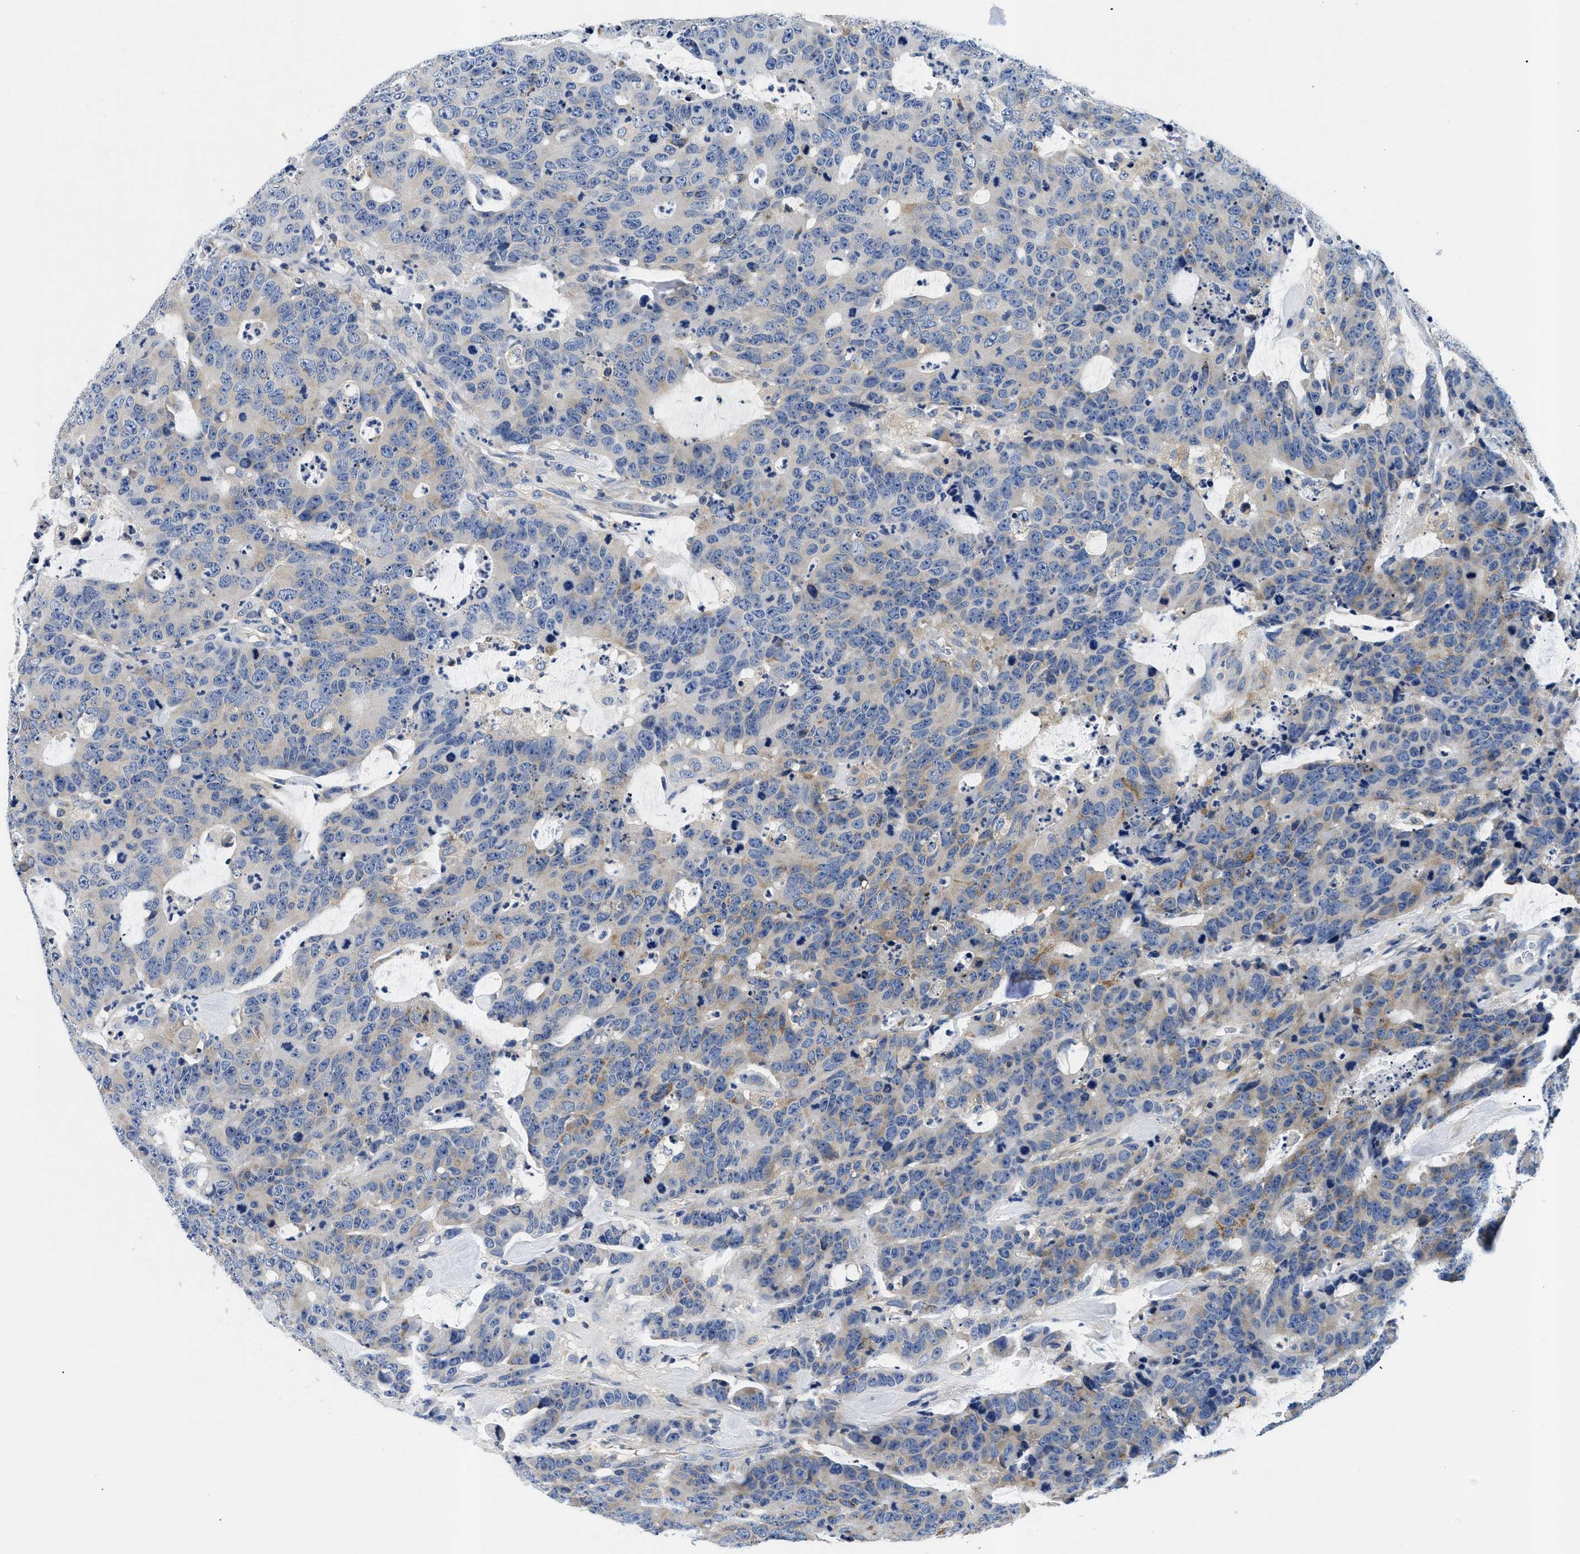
{"staining": {"intensity": "weak", "quantity": "<25%", "location": "cytoplasmic/membranous"}, "tissue": "colorectal cancer", "cell_type": "Tumor cells", "image_type": "cancer", "snomed": [{"axis": "morphology", "description": "Adenocarcinoma, NOS"}, {"axis": "topography", "description": "Colon"}], "caption": "Immunohistochemical staining of human colorectal cancer exhibits no significant expression in tumor cells.", "gene": "MEA1", "patient": {"sex": "female", "age": 86}}